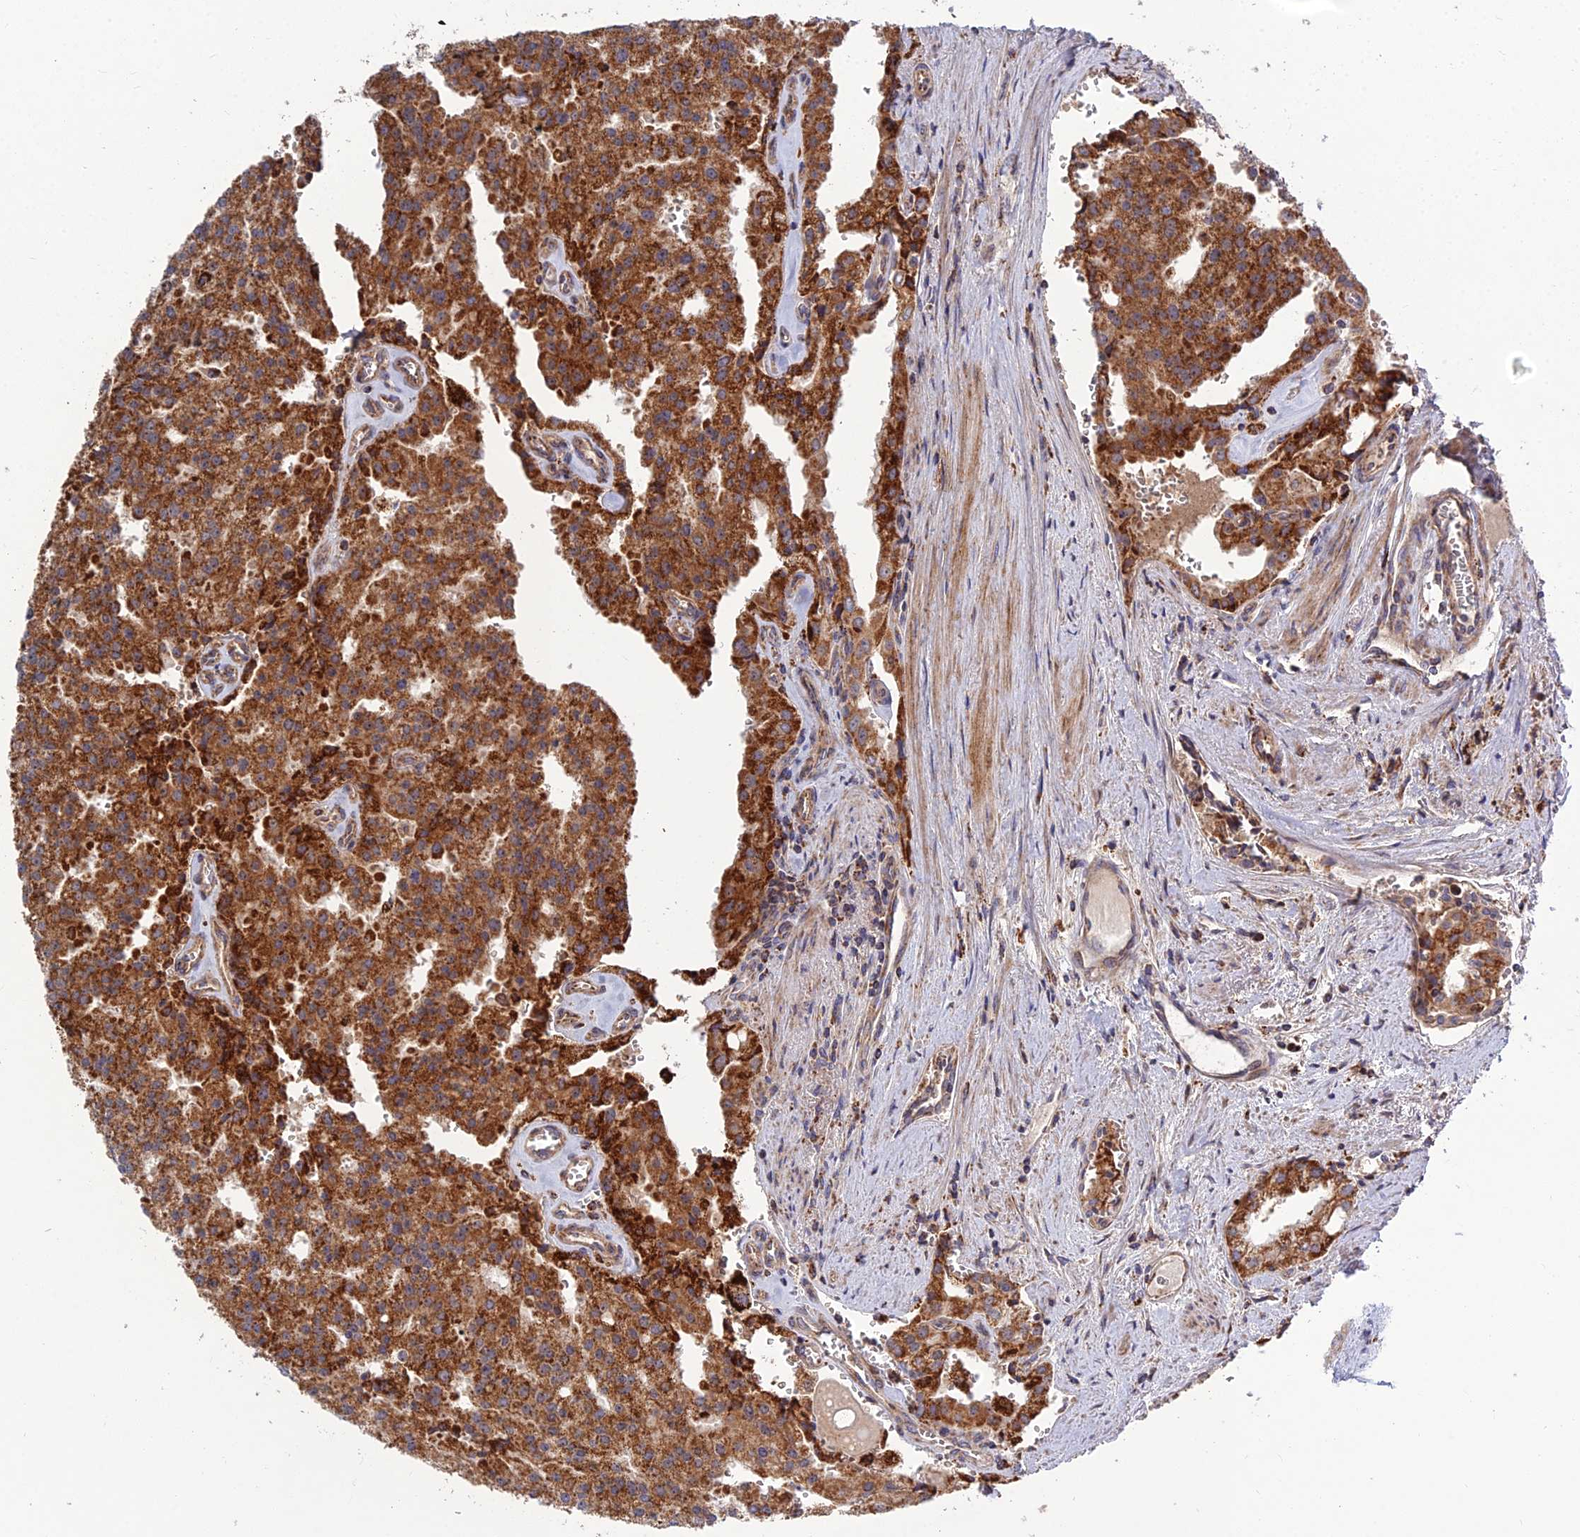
{"staining": {"intensity": "strong", "quantity": ">75%", "location": "cytoplasmic/membranous"}, "tissue": "prostate cancer", "cell_type": "Tumor cells", "image_type": "cancer", "snomed": [{"axis": "morphology", "description": "Adenocarcinoma, High grade"}, {"axis": "topography", "description": "Prostate"}], "caption": "The image demonstrates staining of prostate cancer, revealing strong cytoplasmic/membranous protein staining (brown color) within tumor cells.", "gene": "RIC8B", "patient": {"sex": "male", "age": 68}}